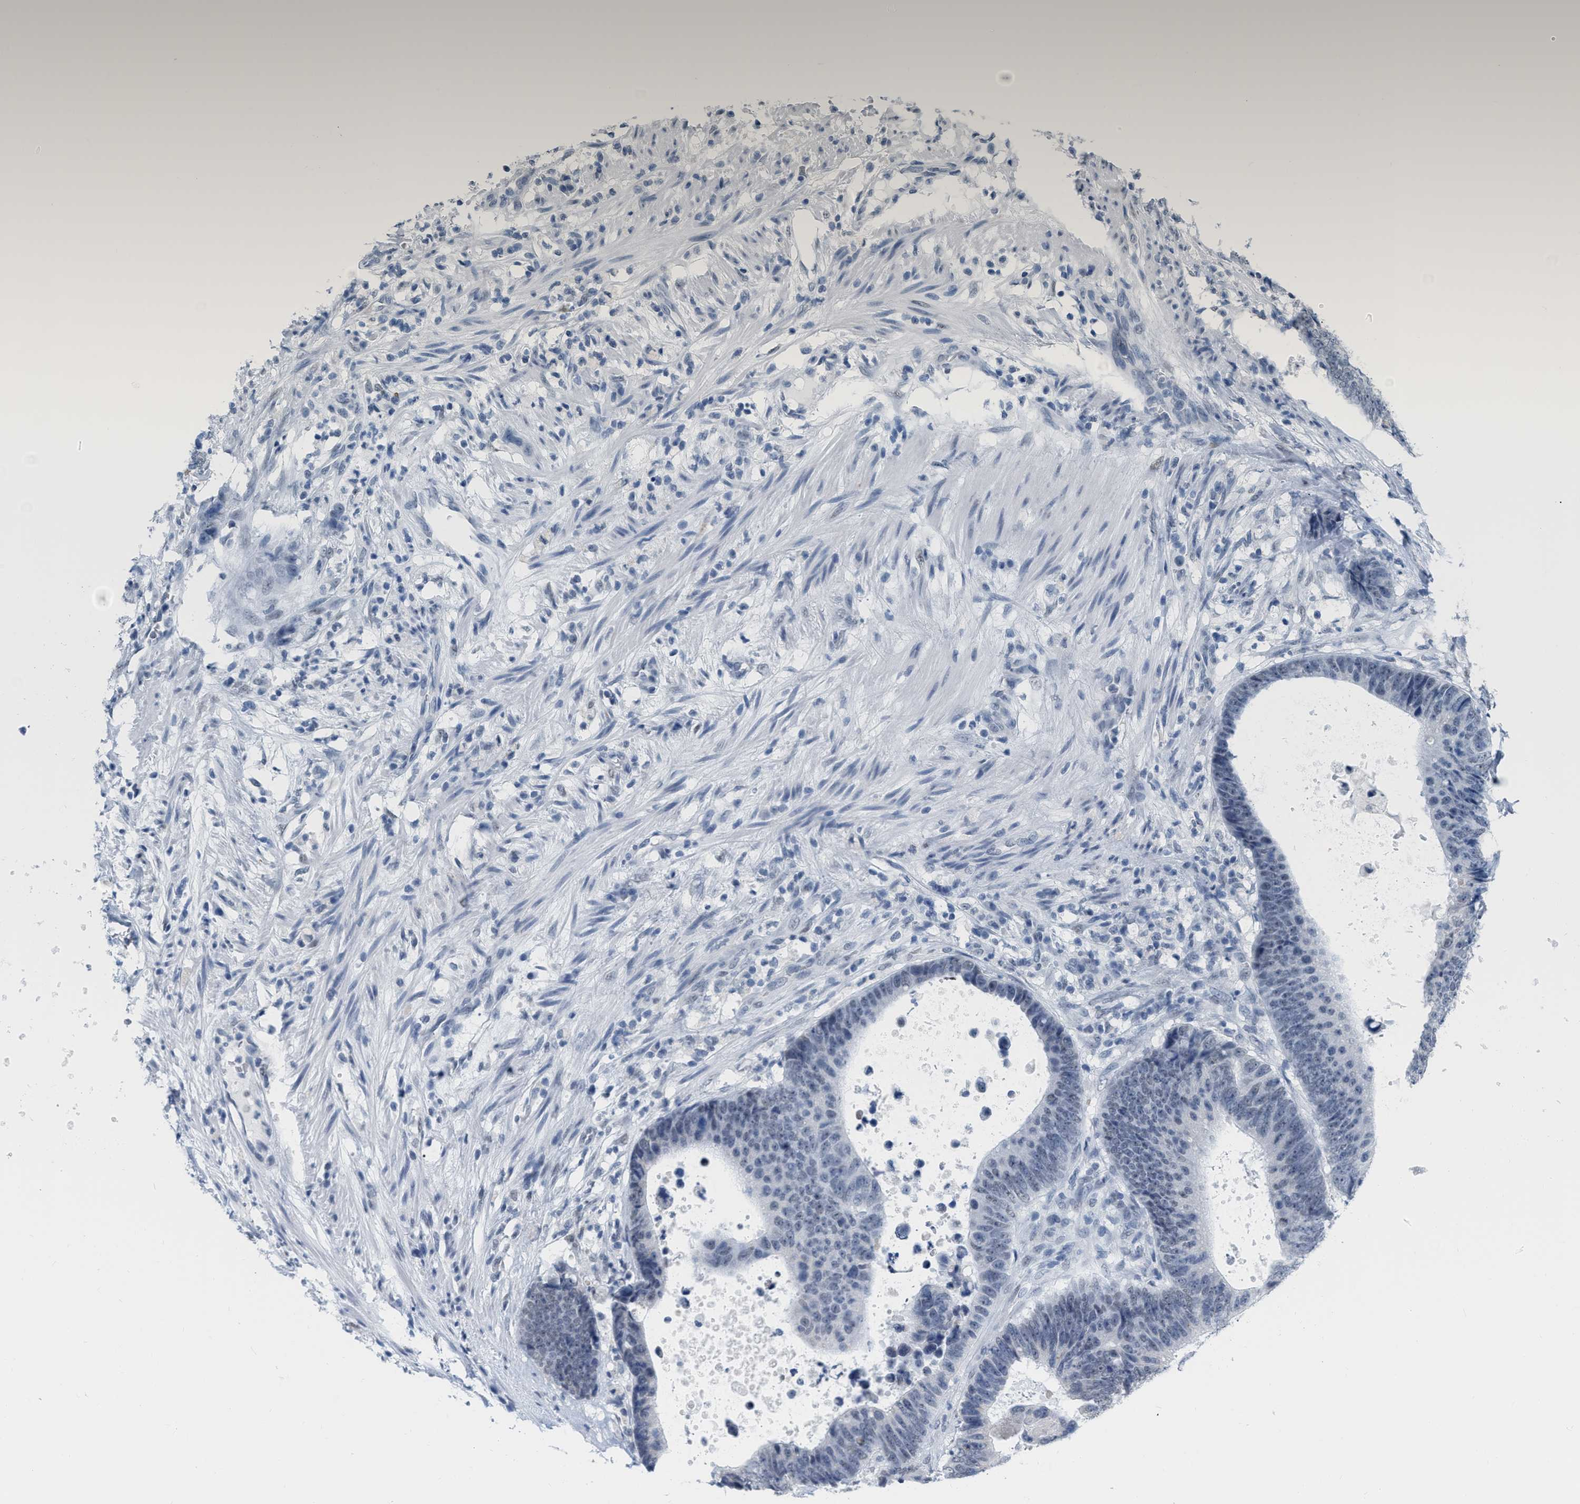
{"staining": {"intensity": "negative", "quantity": "none", "location": "none"}, "tissue": "colorectal cancer", "cell_type": "Tumor cells", "image_type": "cancer", "snomed": [{"axis": "morphology", "description": "Adenocarcinoma, NOS"}, {"axis": "topography", "description": "Colon"}], "caption": "Micrograph shows no protein expression in tumor cells of colorectal cancer tissue. (Brightfield microscopy of DAB immunohistochemistry (IHC) at high magnification).", "gene": "XIRP1", "patient": {"sex": "male", "age": 56}}